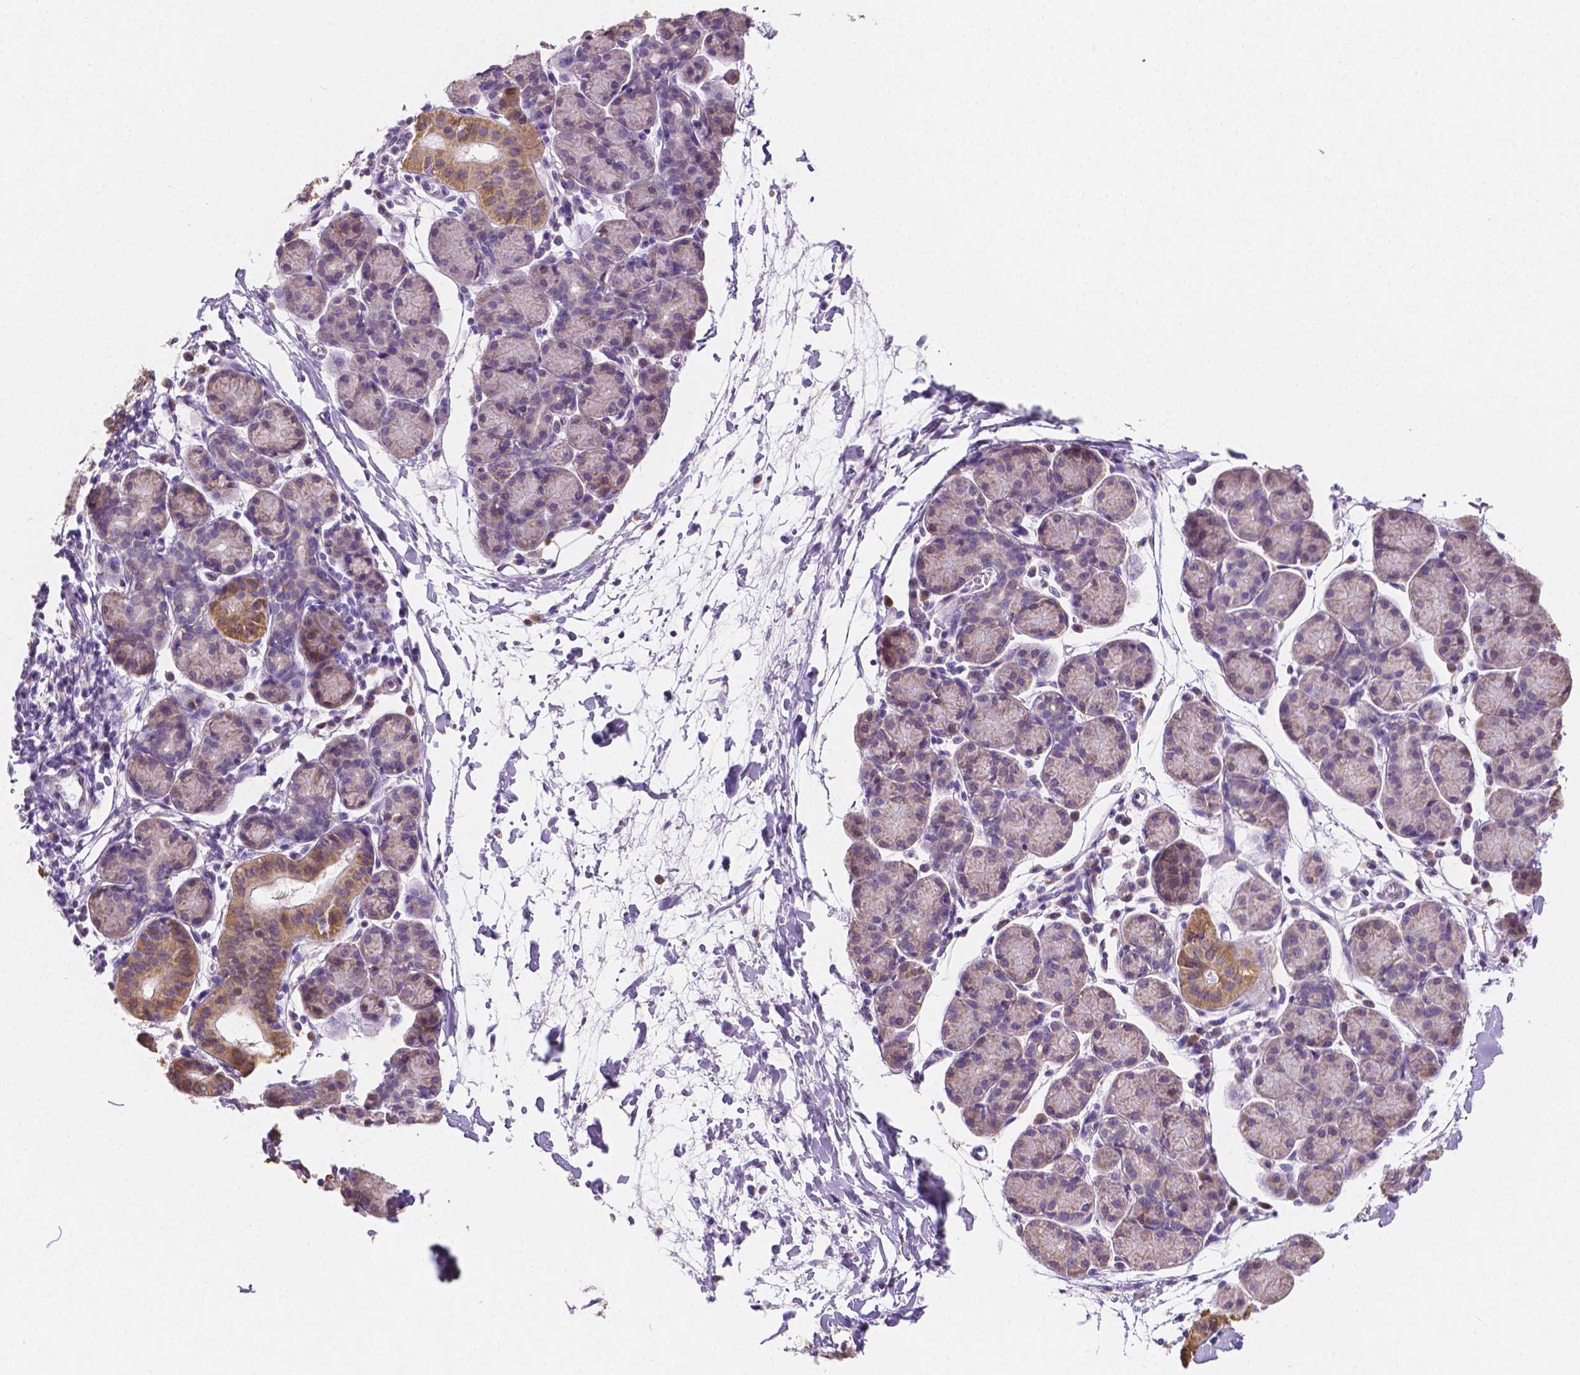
{"staining": {"intensity": "moderate", "quantity": "<25%", "location": "cytoplasmic/membranous"}, "tissue": "salivary gland", "cell_type": "Glandular cells", "image_type": "normal", "snomed": [{"axis": "morphology", "description": "Normal tissue, NOS"}, {"axis": "morphology", "description": "Inflammation, NOS"}, {"axis": "topography", "description": "Lymph node"}, {"axis": "topography", "description": "Salivary gland"}], "caption": "Benign salivary gland demonstrates moderate cytoplasmic/membranous expression in about <25% of glandular cells (IHC, brightfield microscopy, high magnification)..", "gene": "TMEM130", "patient": {"sex": "male", "age": 3}}